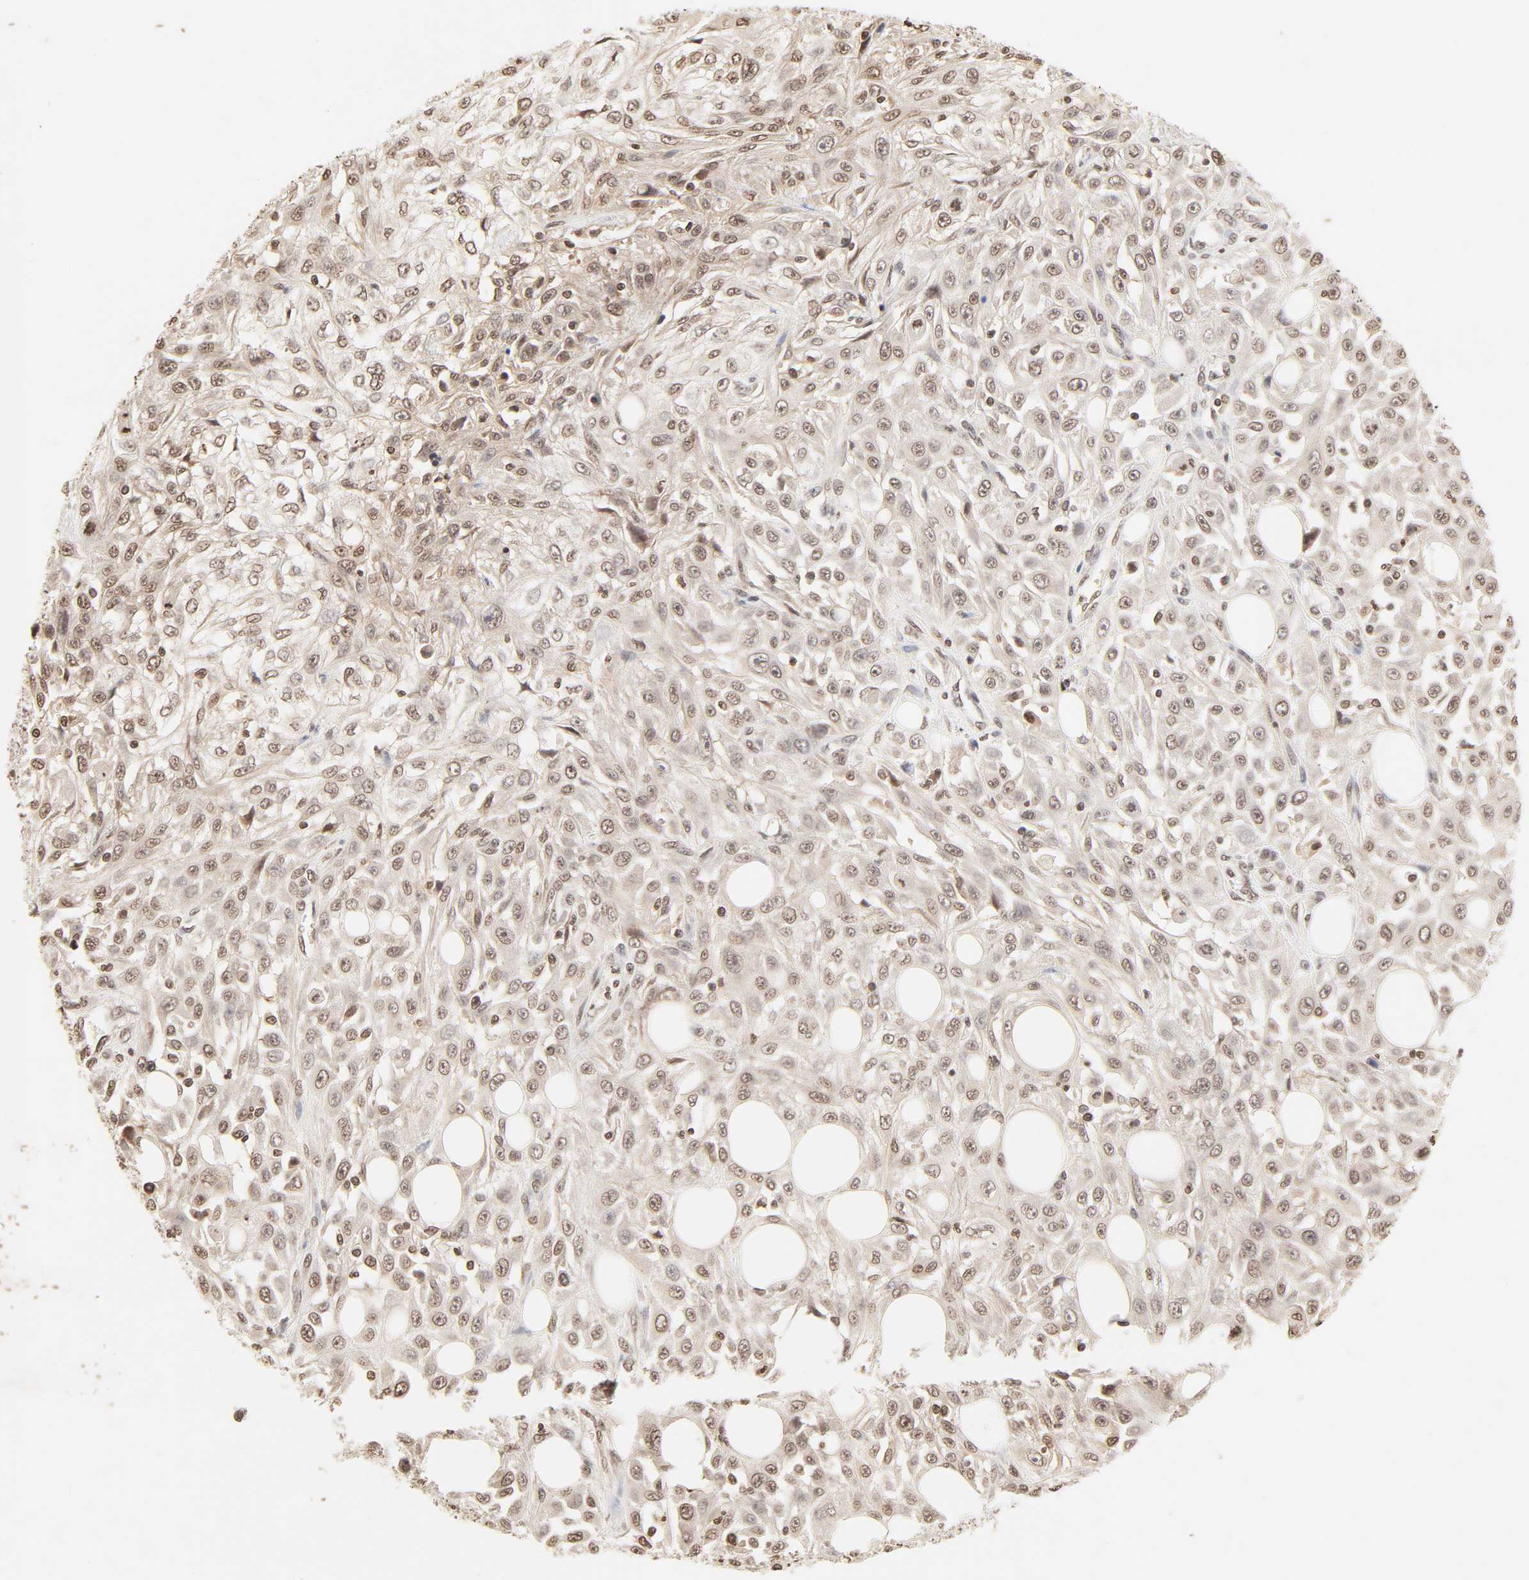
{"staining": {"intensity": "moderate", "quantity": ">75%", "location": "cytoplasmic/membranous,nuclear"}, "tissue": "skin cancer", "cell_type": "Tumor cells", "image_type": "cancer", "snomed": [{"axis": "morphology", "description": "Squamous cell carcinoma, NOS"}, {"axis": "topography", "description": "Skin"}], "caption": "Protein expression analysis of skin squamous cell carcinoma demonstrates moderate cytoplasmic/membranous and nuclear positivity in about >75% of tumor cells.", "gene": "TBL1X", "patient": {"sex": "male", "age": 75}}